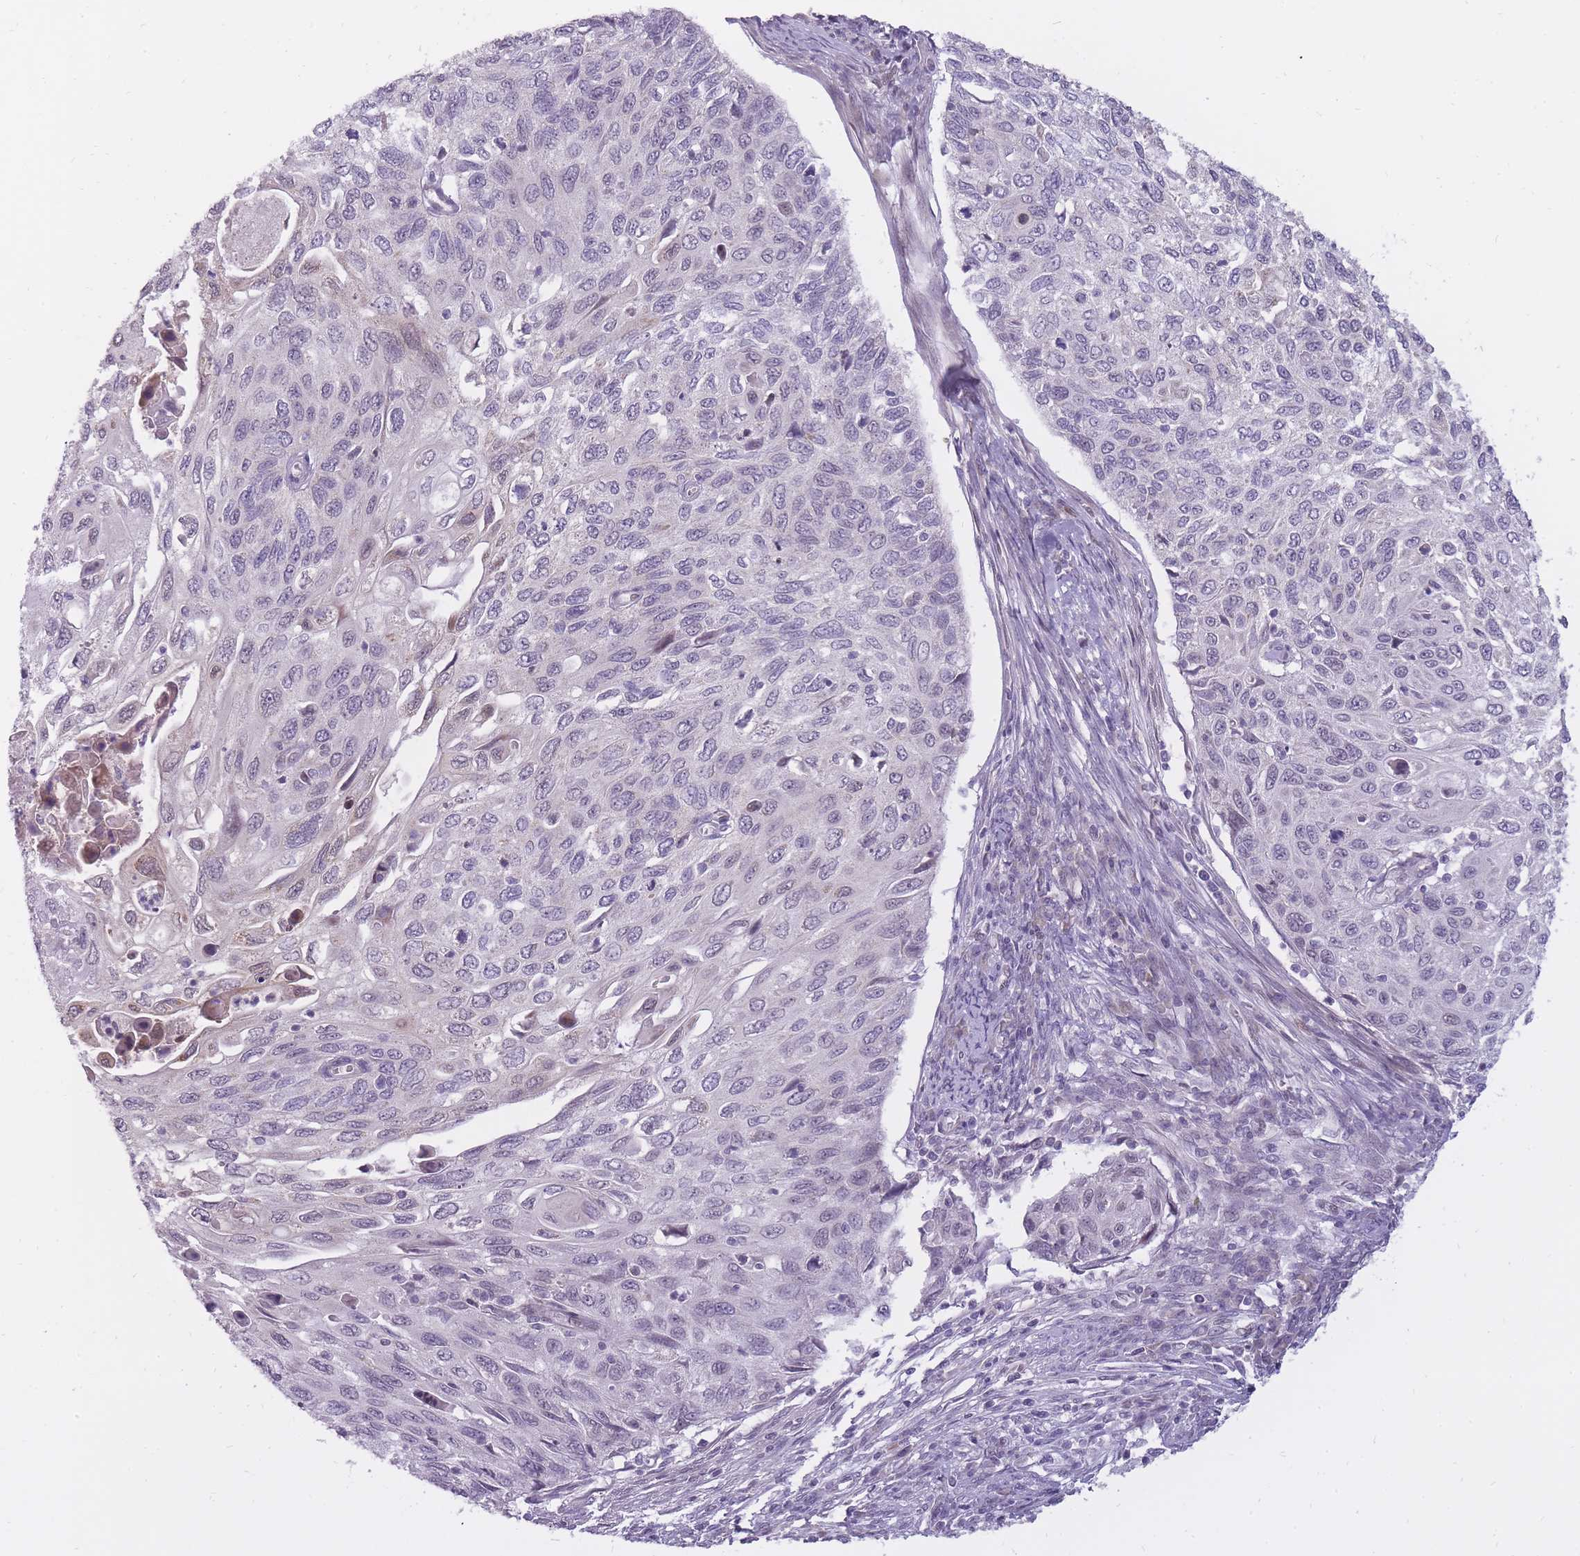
{"staining": {"intensity": "negative", "quantity": "none", "location": "none"}, "tissue": "cervical cancer", "cell_type": "Tumor cells", "image_type": "cancer", "snomed": [{"axis": "morphology", "description": "Squamous cell carcinoma, NOS"}, {"axis": "topography", "description": "Cervix"}], "caption": "IHC photomicrograph of neoplastic tissue: cervical squamous cell carcinoma stained with DAB (3,3'-diaminobenzidine) demonstrates no significant protein positivity in tumor cells.", "gene": "POMZP3", "patient": {"sex": "female", "age": 70}}